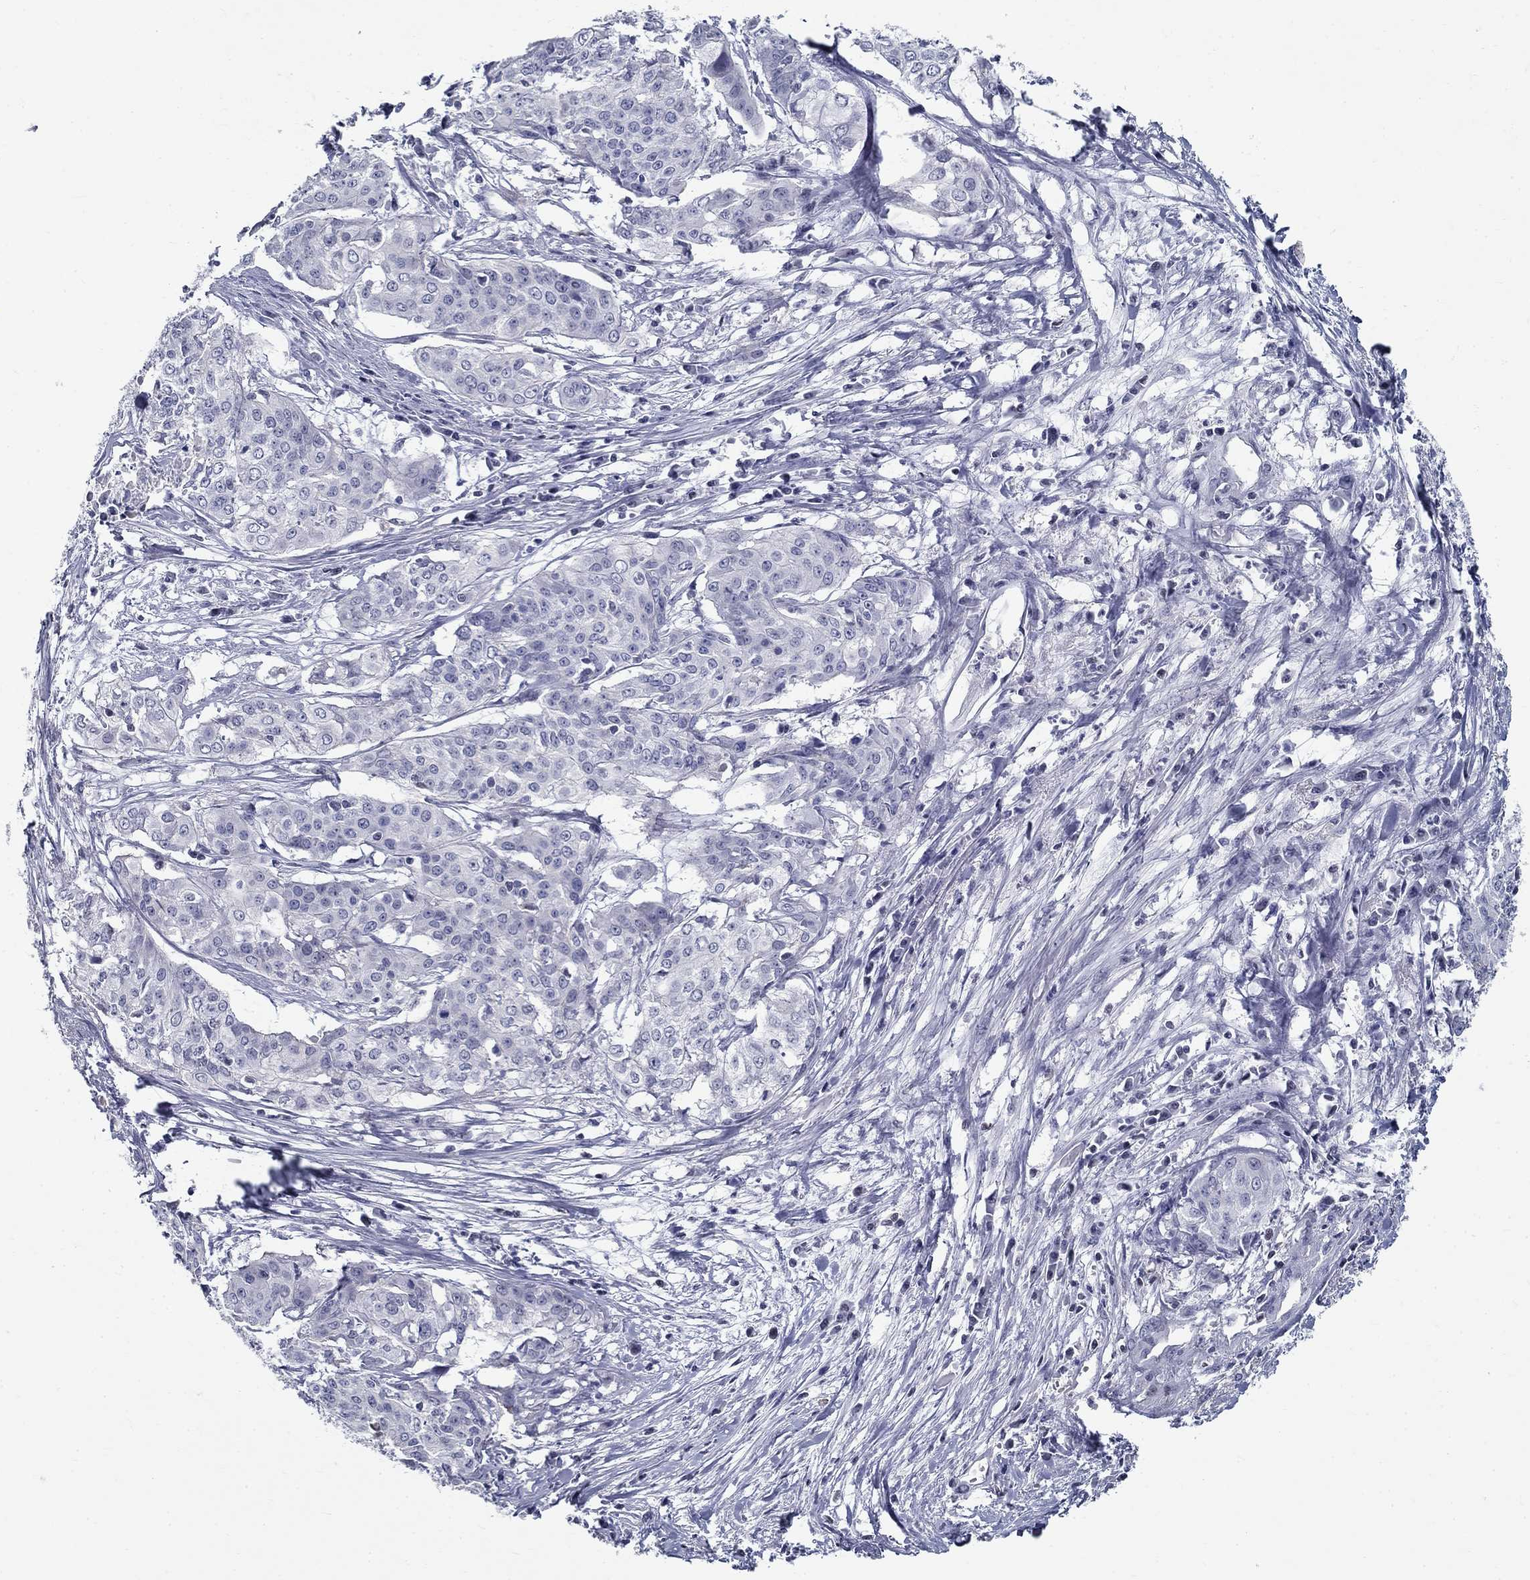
{"staining": {"intensity": "negative", "quantity": "none", "location": "none"}, "tissue": "cervical cancer", "cell_type": "Tumor cells", "image_type": "cancer", "snomed": [{"axis": "morphology", "description": "Squamous cell carcinoma, NOS"}, {"axis": "topography", "description": "Cervix"}], "caption": "The photomicrograph shows no staining of tumor cells in cervical squamous cell carcinoma.", "gene": "GUCA1A", "patient": {"sex": "female", "age": 39}}